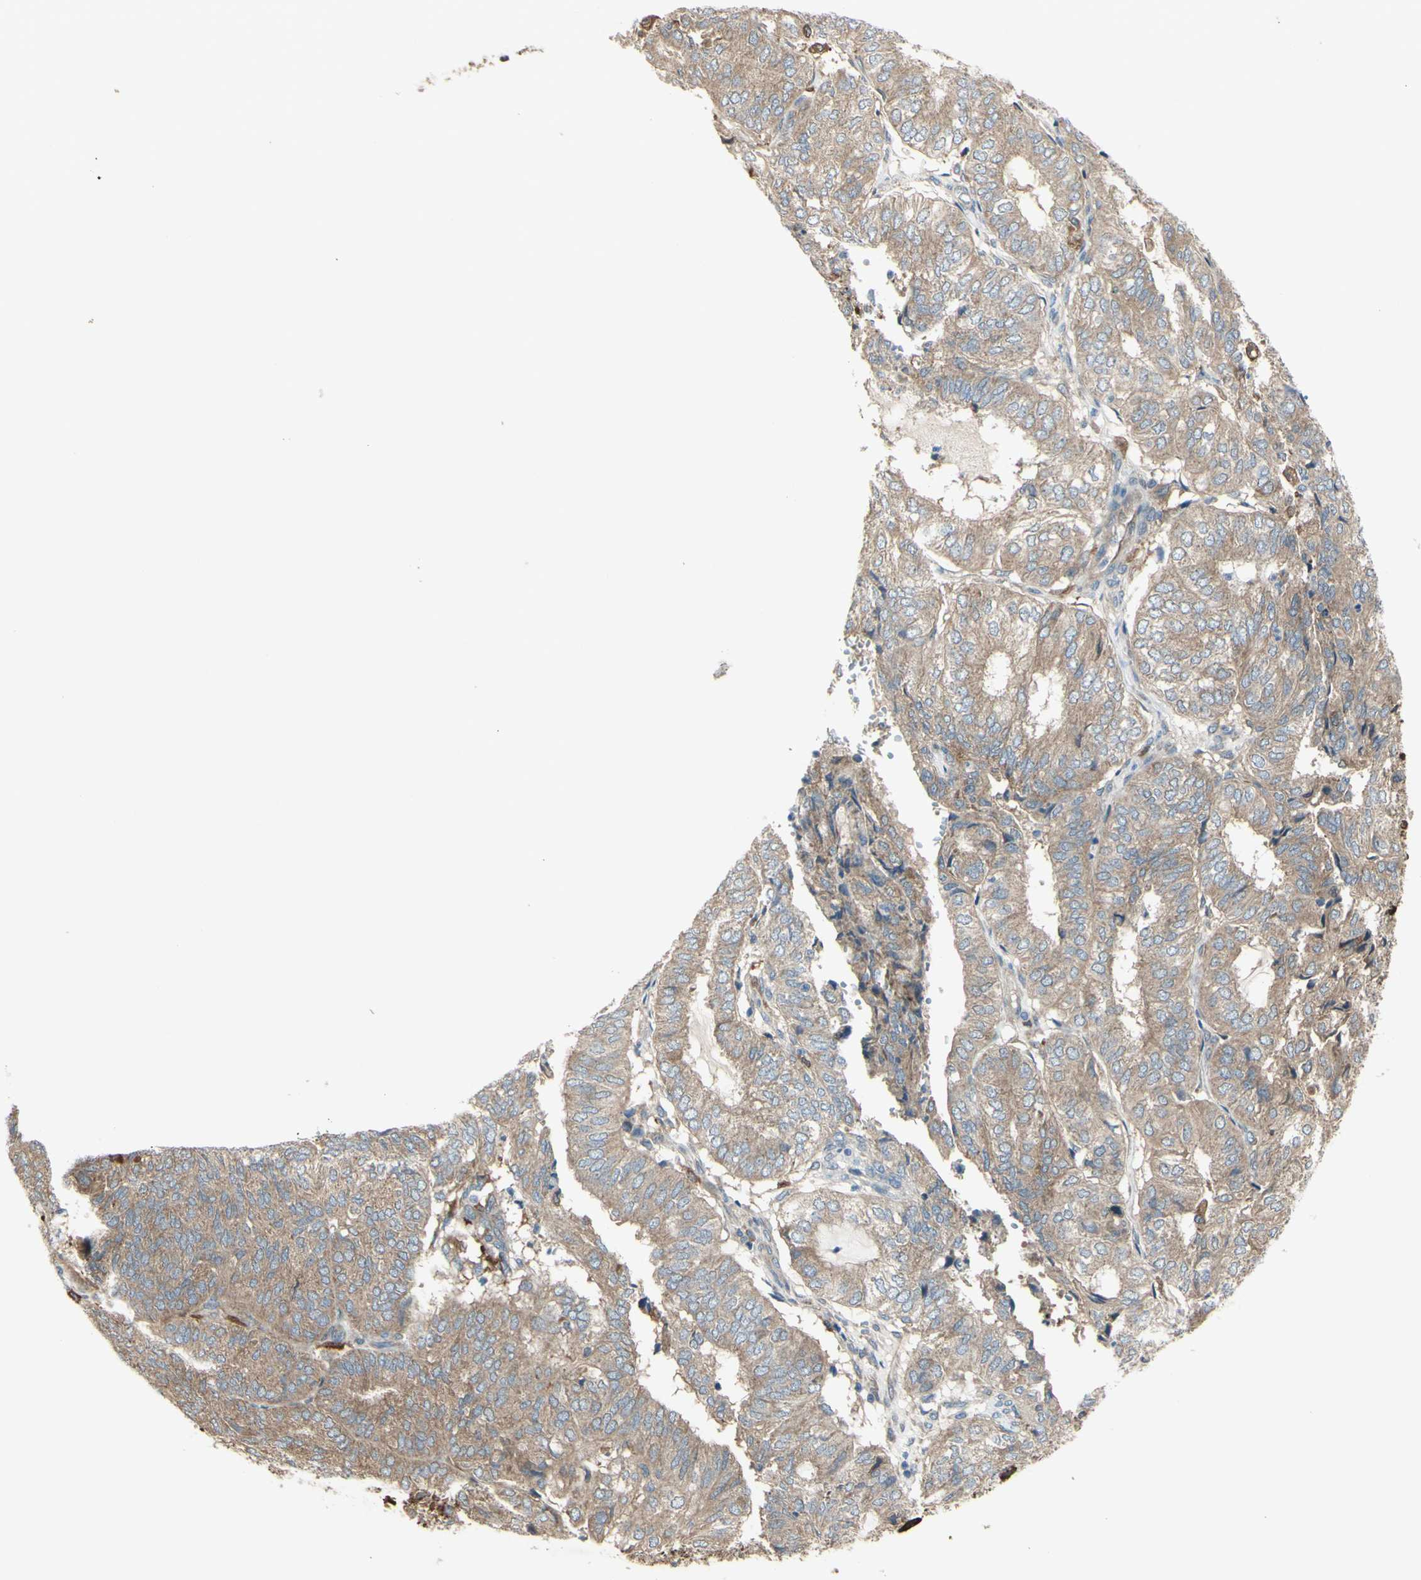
{"staining": {"intensity": "moderate", "quantity": ">75%", "location": "cytoplasmic/membranous"}, "tissue": "endometrial cancer", "cell_type": "Tumor cells", "image_type": "cancer", "snomed": [{"axis": "morphology", "description": "Adenocarcinoma, NOS"}, {"axis": "topography", "description": "Uterus"}], "caption": "Human endometrial cancer stained with a brown dye shows moderate cytoplasmic/membranous positive expression in approximately >75% of tumor cells.", "gene": "IGSF9B", "patient": {"sex": "female", "age": 60}}